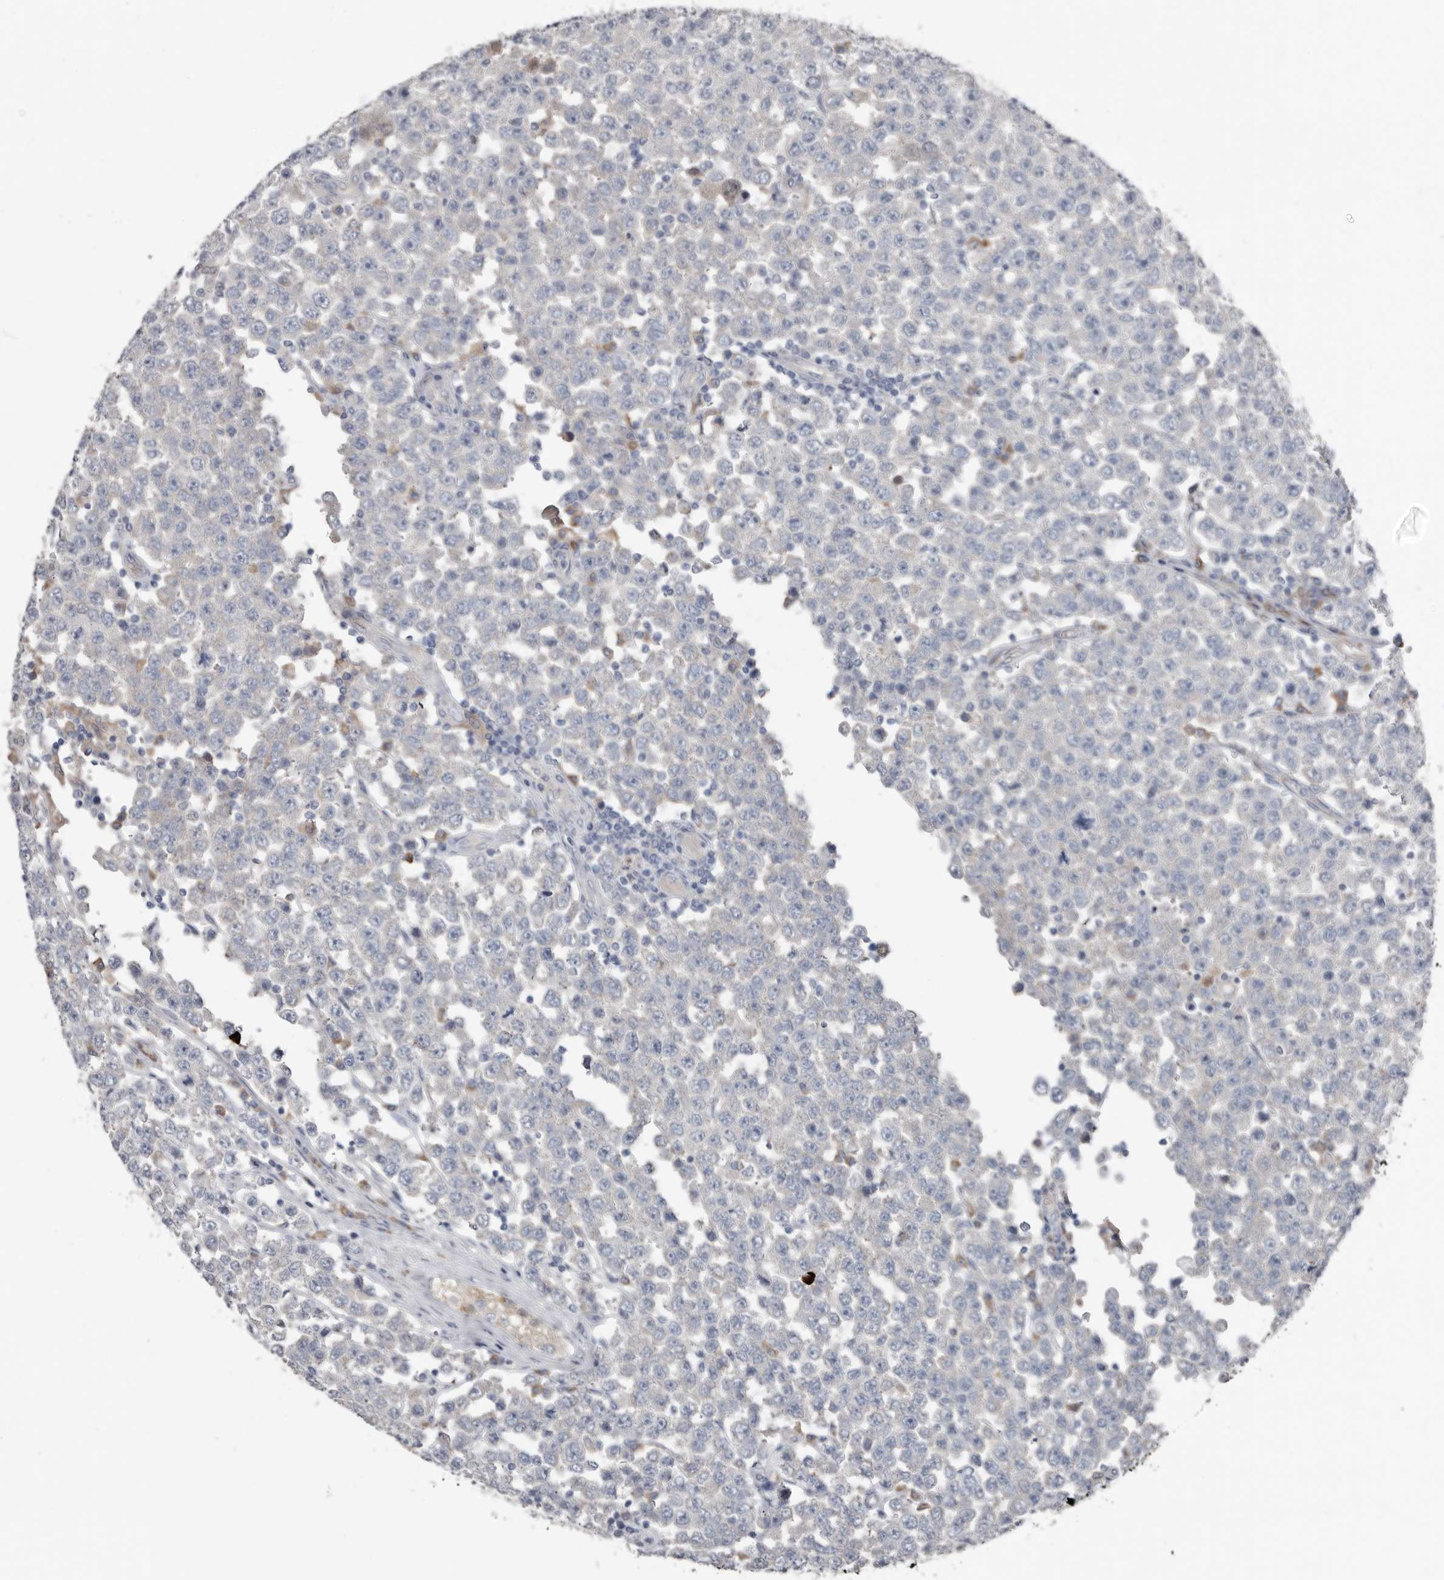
{"staining": {"intensity": "negative", "quantity": "none", "location": "none"}, "tissue": "testis cancer", "cell_type": "Tumor cells", "image_type": "cancer", "snomed": [{"axis": "morphology", "description": "Seminoma, NOS"}, {"axis": "topography", "description": "Testis"}], "caption": "Testis cancer (seminoma) was stained to show a protein in brown. There is no significant staining in tumor cells.", "gene": "ZNF114", "patient": {"sex": "male", "age": 28}}